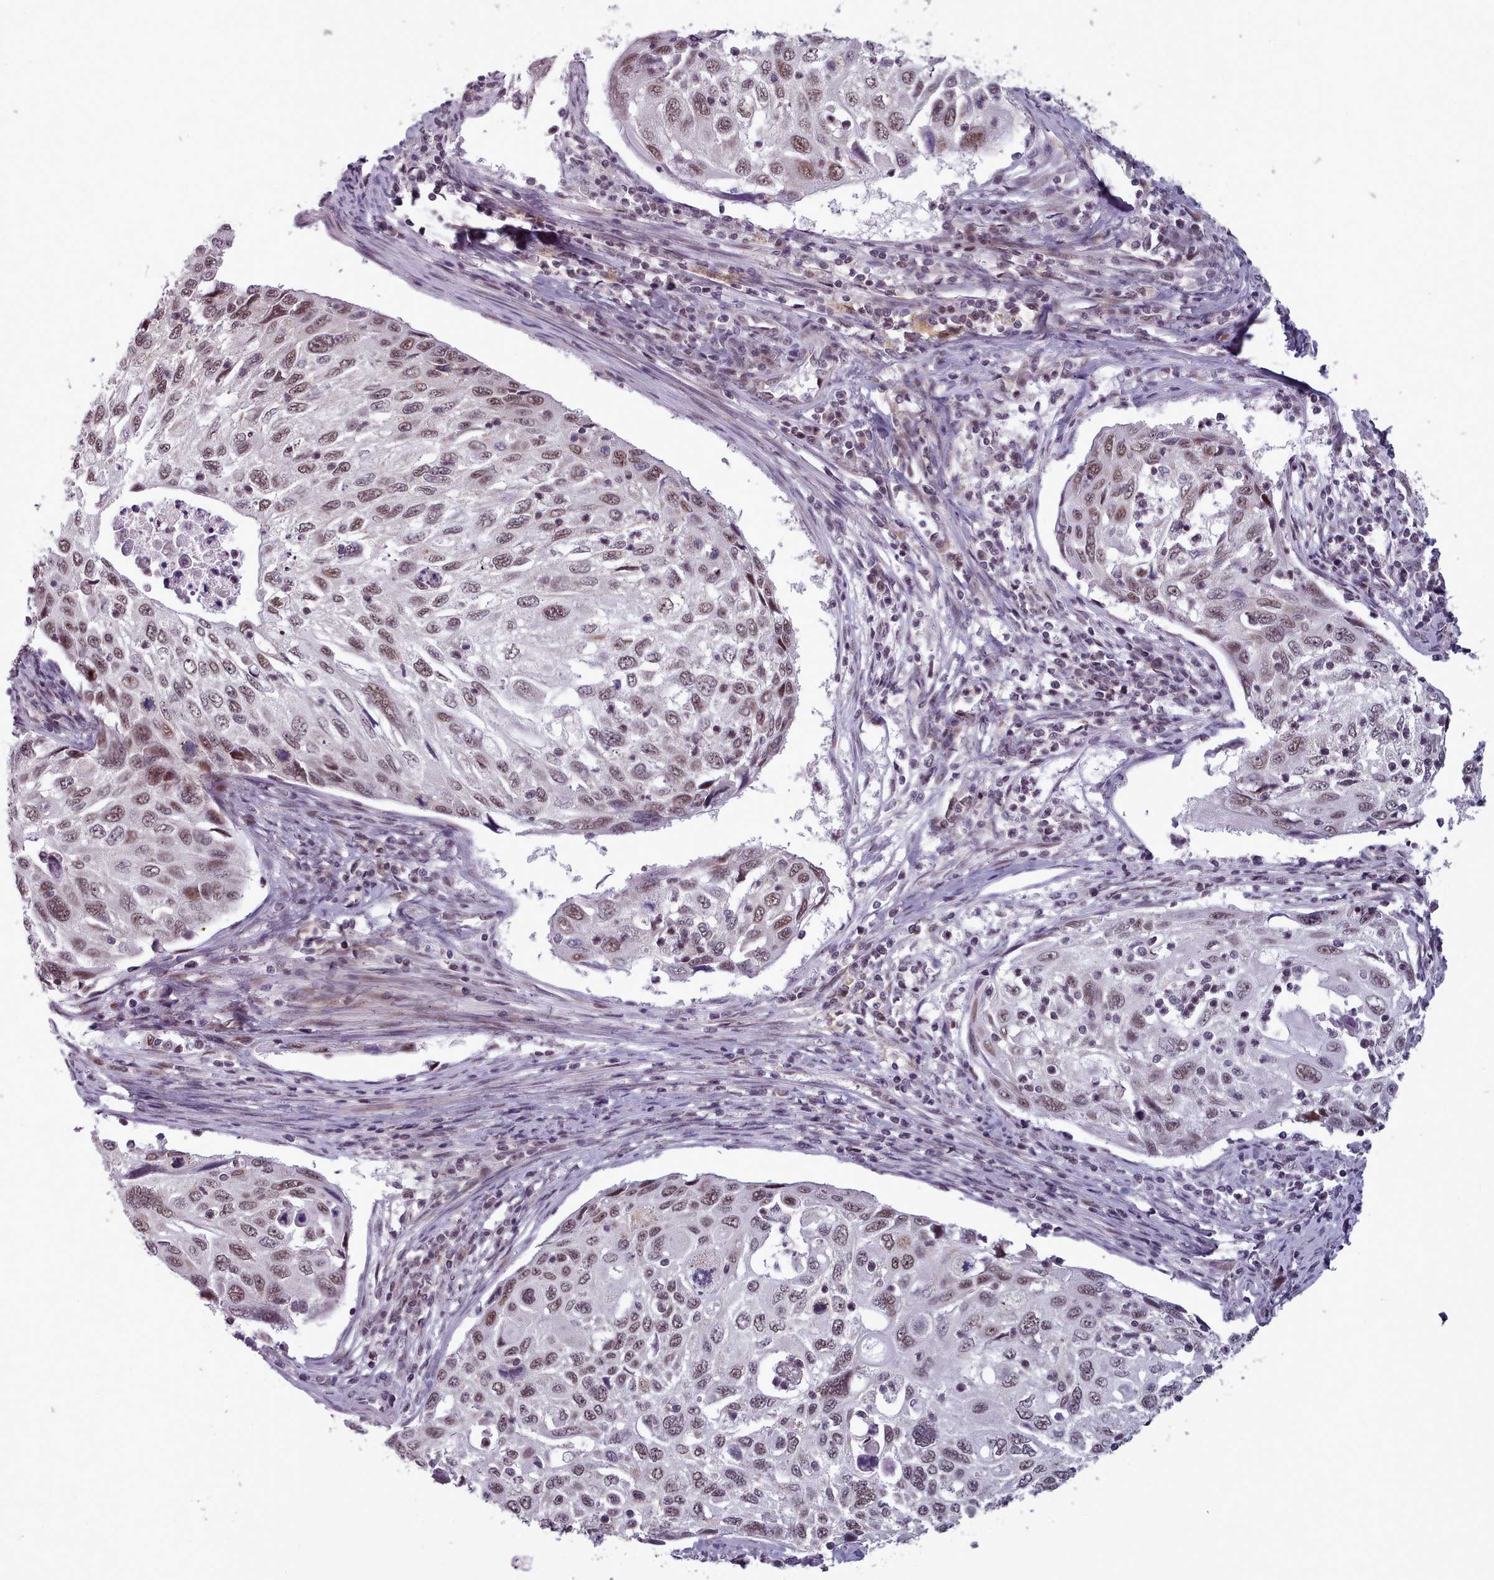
{"staining": {"intensity": "moderate", "quantity": ">75%", "location": "nuclear"}, "tissue": "cervical cancer", "cell_type": "Tumor cells", "image_type": "cancer", "snomed": [{"axis": "morphology", "description": "Squamous cell carcinoma, NOS"}, {"axis": "topography", "description": "Cervix"}], "caption": "A photomicrograph of human cervical squamous cell carcinoma stained for a protein shows moderate nuclear brown staining in tumor cells.", "gene": "SRSF9", "patient": {"sex": "female", "age": 70}}